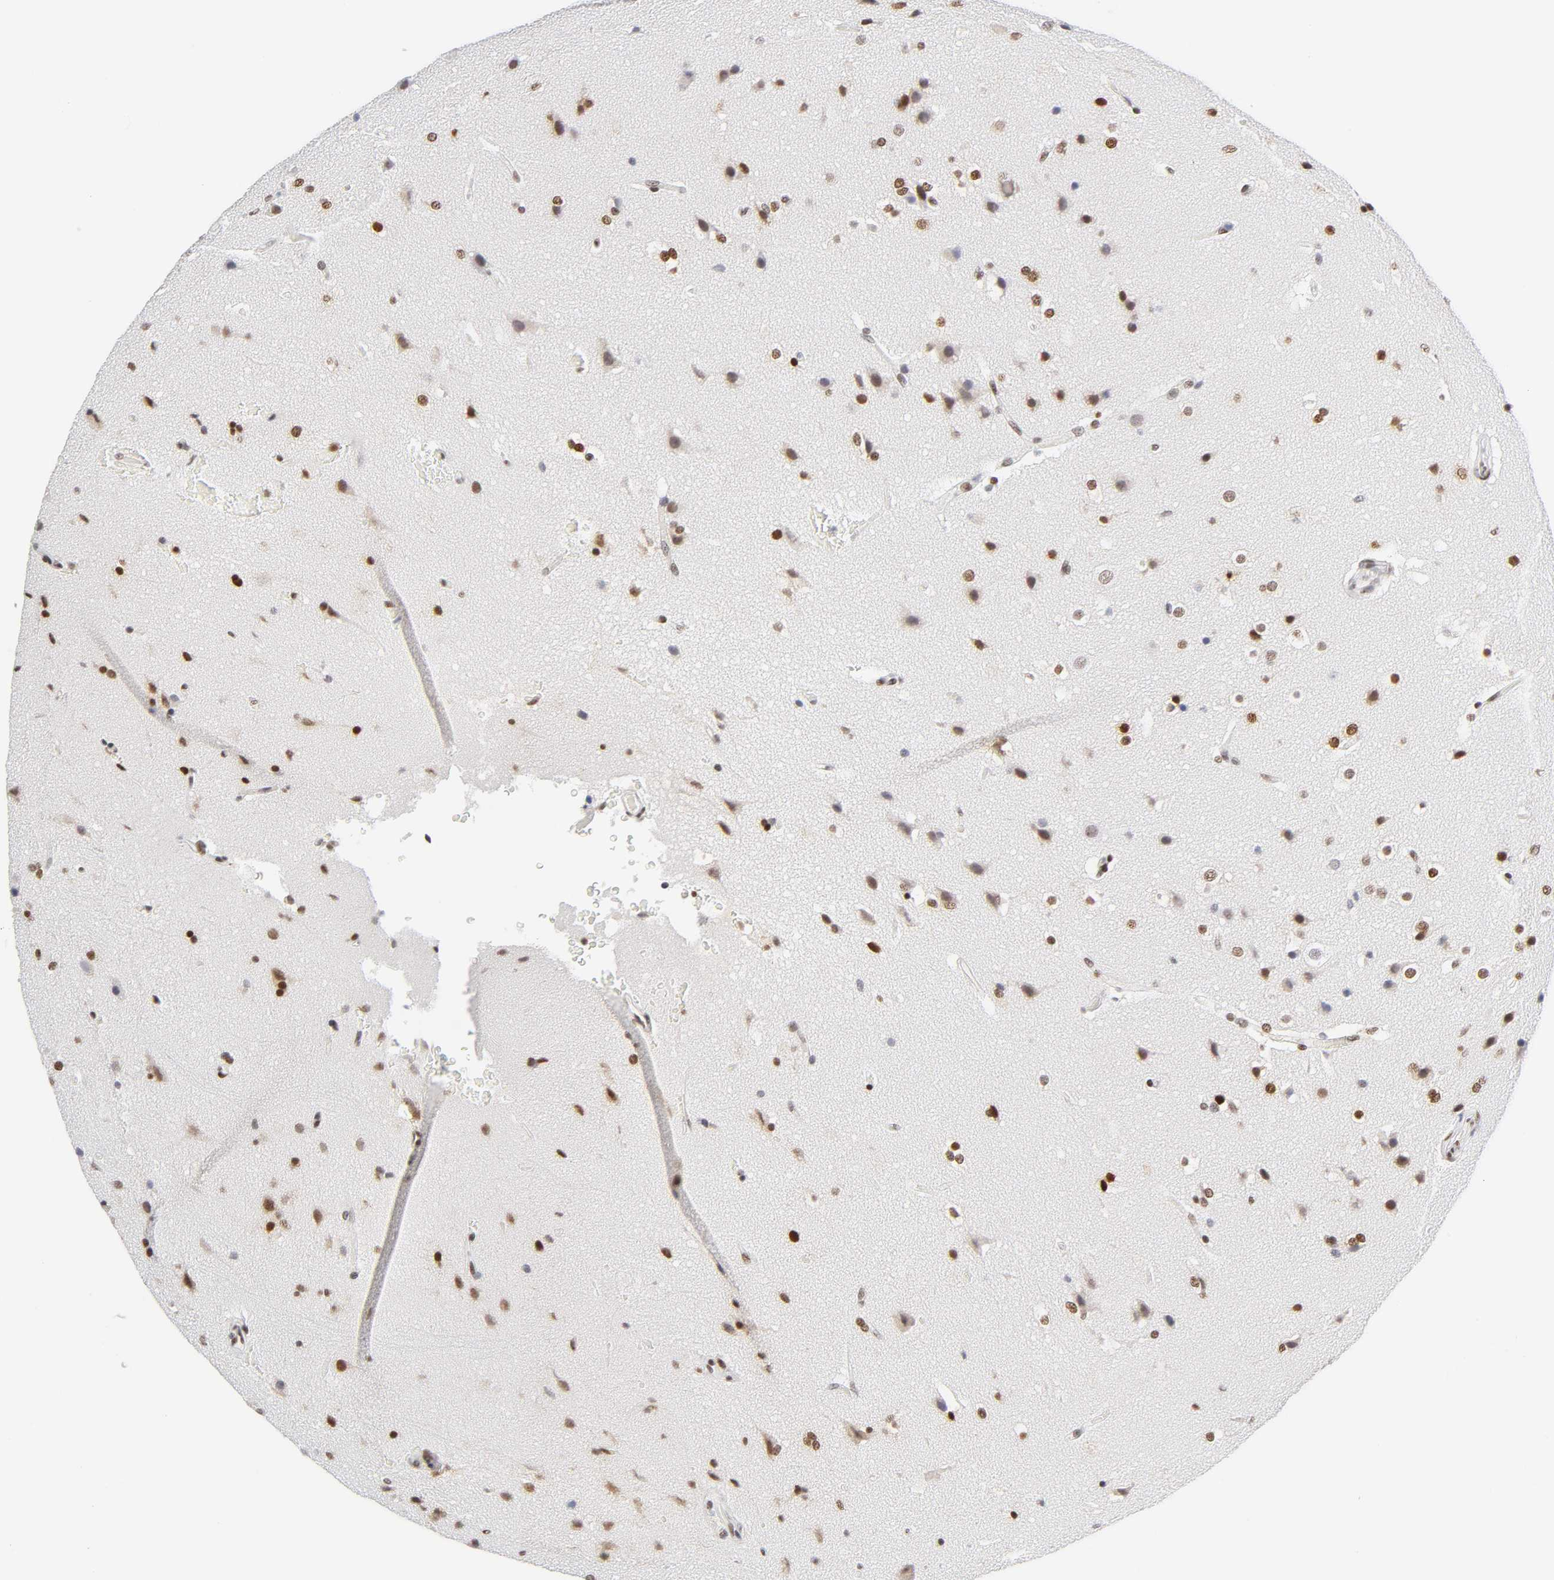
{"staining": {"intensity": "moderate", "quantity": ">75%", "location": "nuclear"}, "tissue": "glioma", "cell_type": "Tumor cells", "image_type": "cancer", "snomed": [{"axis": "morphology", "description": "Glioma, malignant, Low grade"}, {"axis": "topography", "description": "Cerebral cortex"}], "caption": "Immunohistochemical staining of malignant glioma (low-grade) displays moderate nuclear protein staining in approximately >75% of tumor cells.", "gene": "NFIC", "patient": {"sex": "female", "age": 47}}